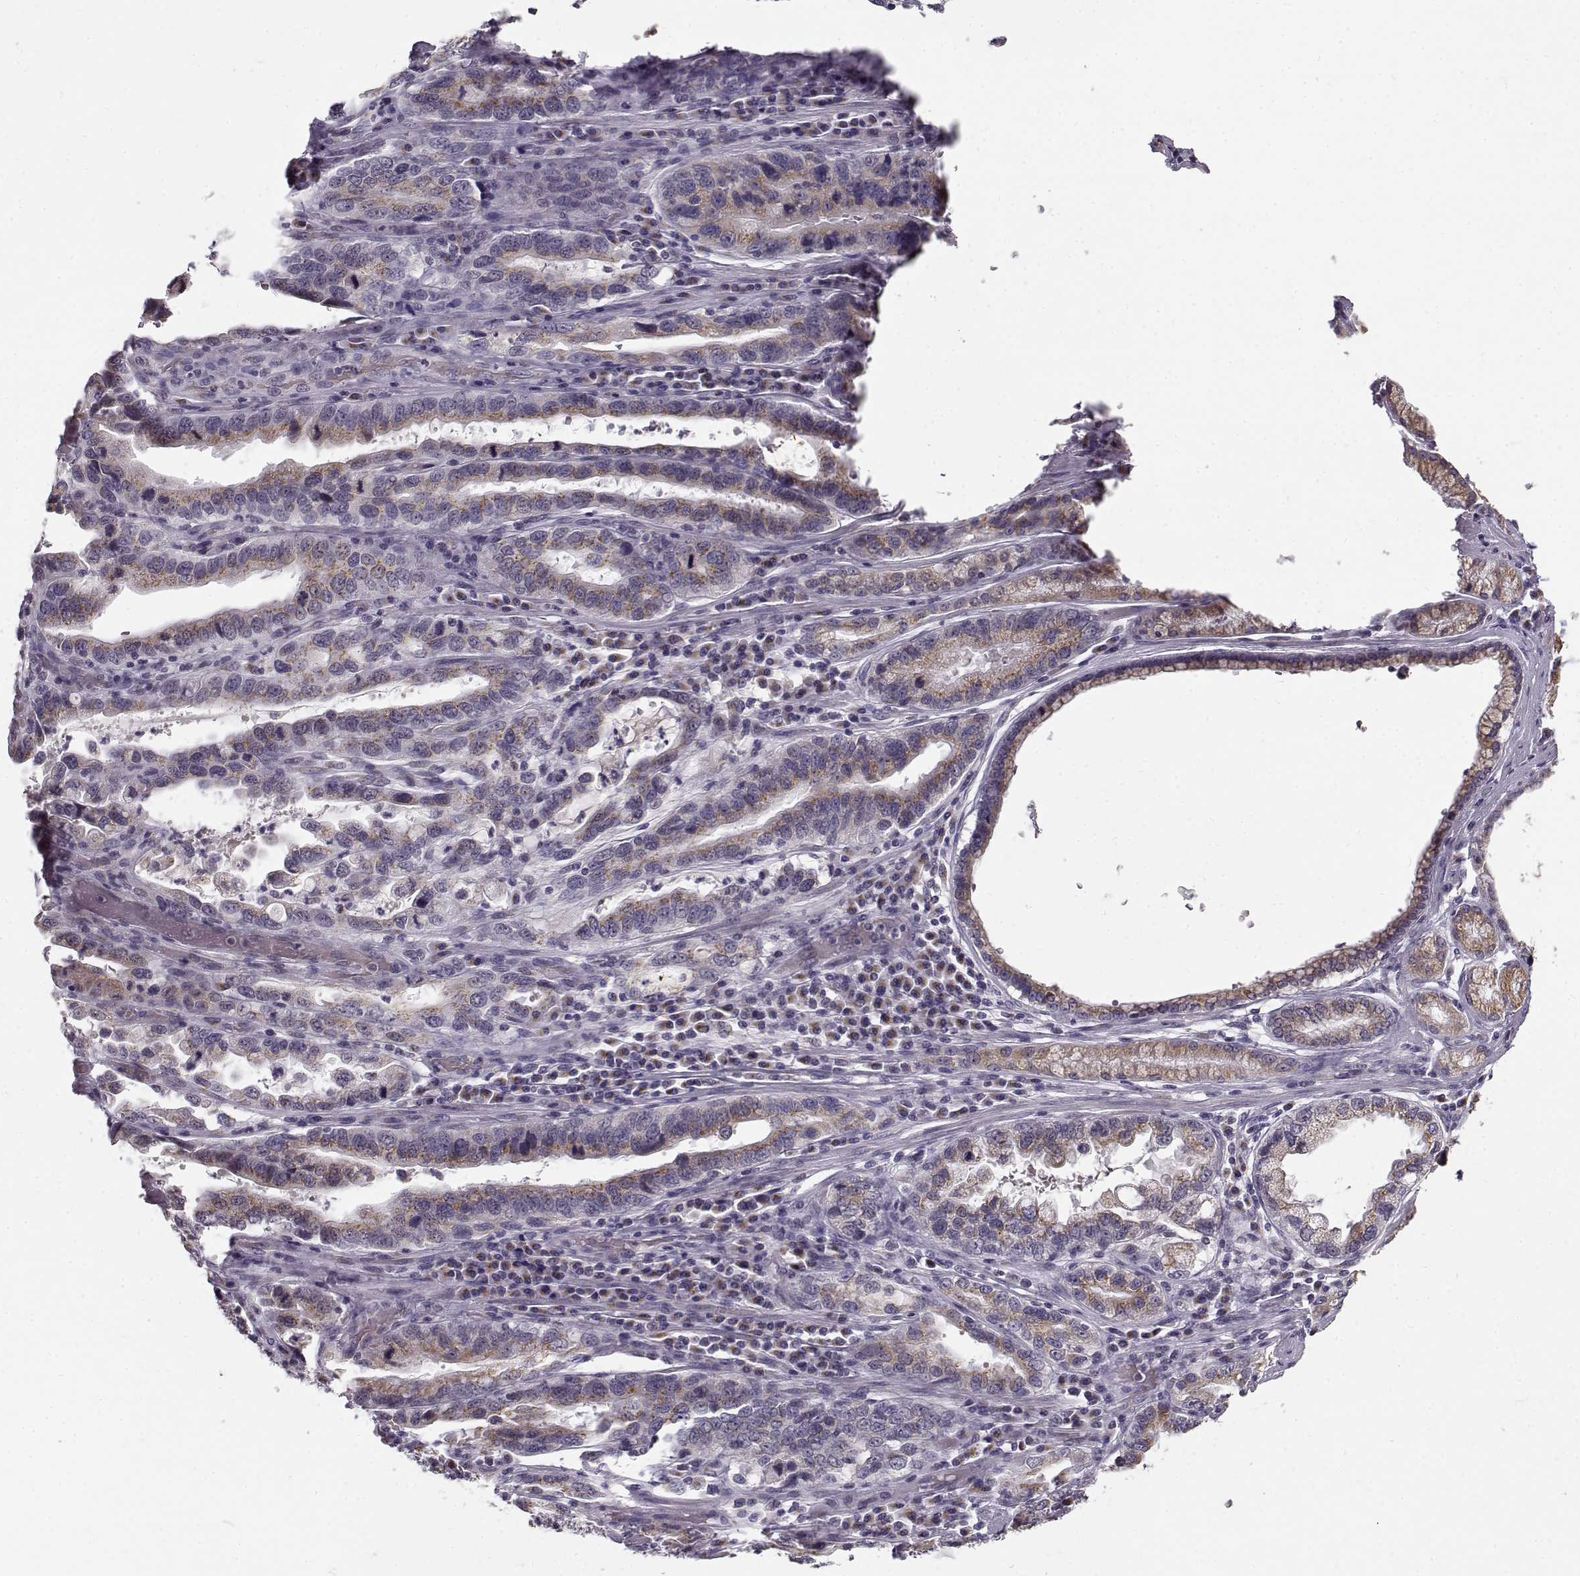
{"staining": {"intensity": "moderate", "quantity": "25%-75%", "location": "cytoplasmic/membranous"}, "tissue": "stomach cancer", "cell_type": "Tumor cells", "image_type": "cancer", "snomed": [{"axis": "morphology", "description": "Adenocarcinoma, NOS"}, {"axis": "topography", "description": "Stomach, lower"}], "caption": "This photomicrograph displays adenocarcinoma (stomach) stained with immunohistochemistry to label a protein in brown. The cytoplasmic/membranous of tumor cells show moderate positivity for the protein. Nuclei are counter-stained blue.", "gene": "SLC4A5", "patient": {"sex": "female", "age": 76}}